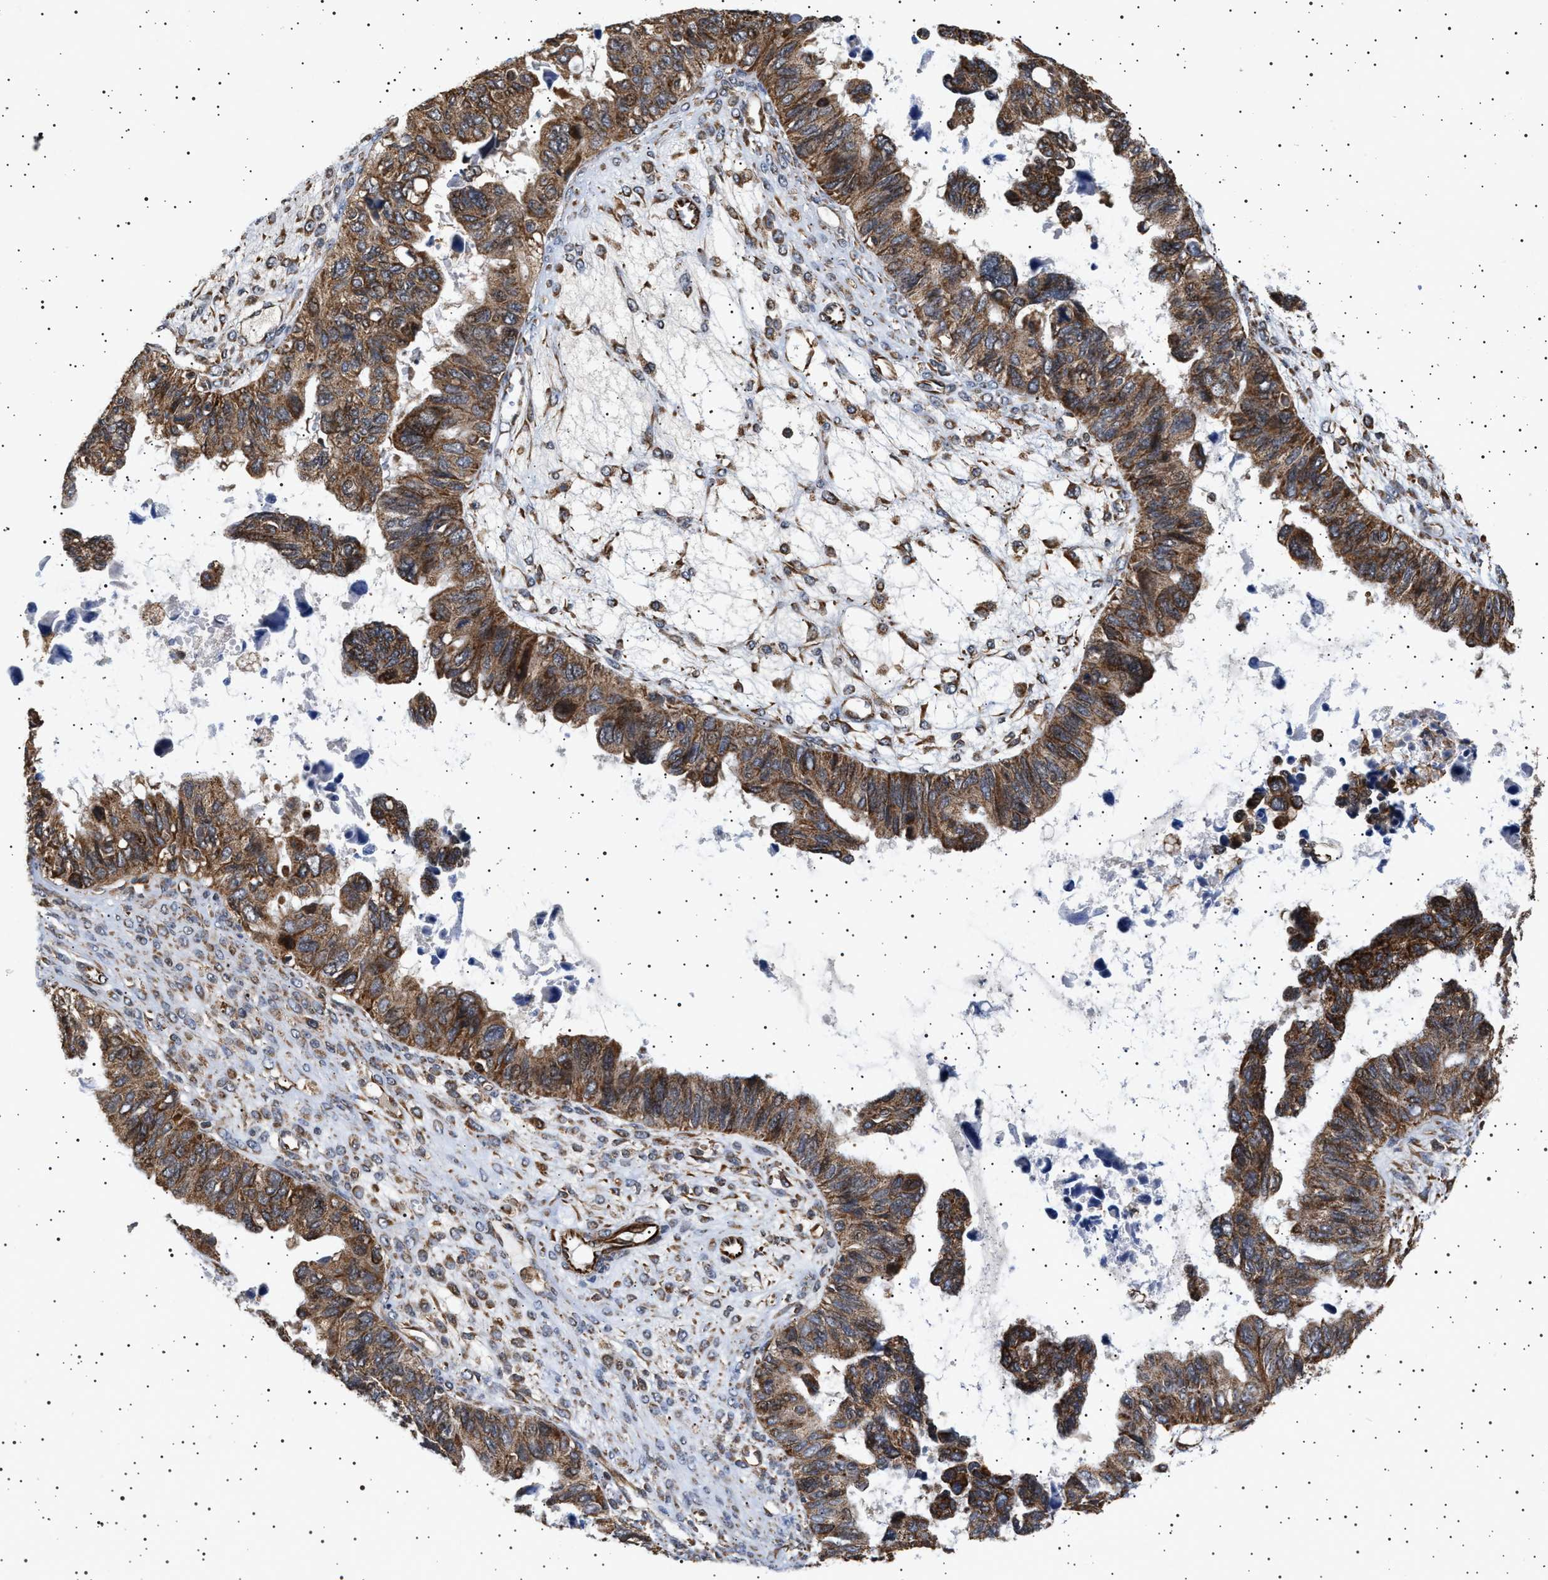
{"staining": {"intensity": "moderate", "quantity": ">75%", "location": "cytoplasmic/membranous"}, "tissue": "ovarian cancer", "cell_type": "Tumor cells", "image_type": "cancer", "snomed": [{"axis": "morphology", "description": "Cystadenocarcinoma, serous, NOS"}, {"axis": "topography", "description": "Ovary"}], "caption": "Serous cystadenocarcinoma (ovarian) was stained to show a protein in brown. There is medium levels of moderate cytoplasmic/membranous staining in about >75% of tumor cells. The protein is shown in brown color, while the nuclei are stained blue.", "gene": "TRUB2", "patient": {"sex": "female", "age": 79}}